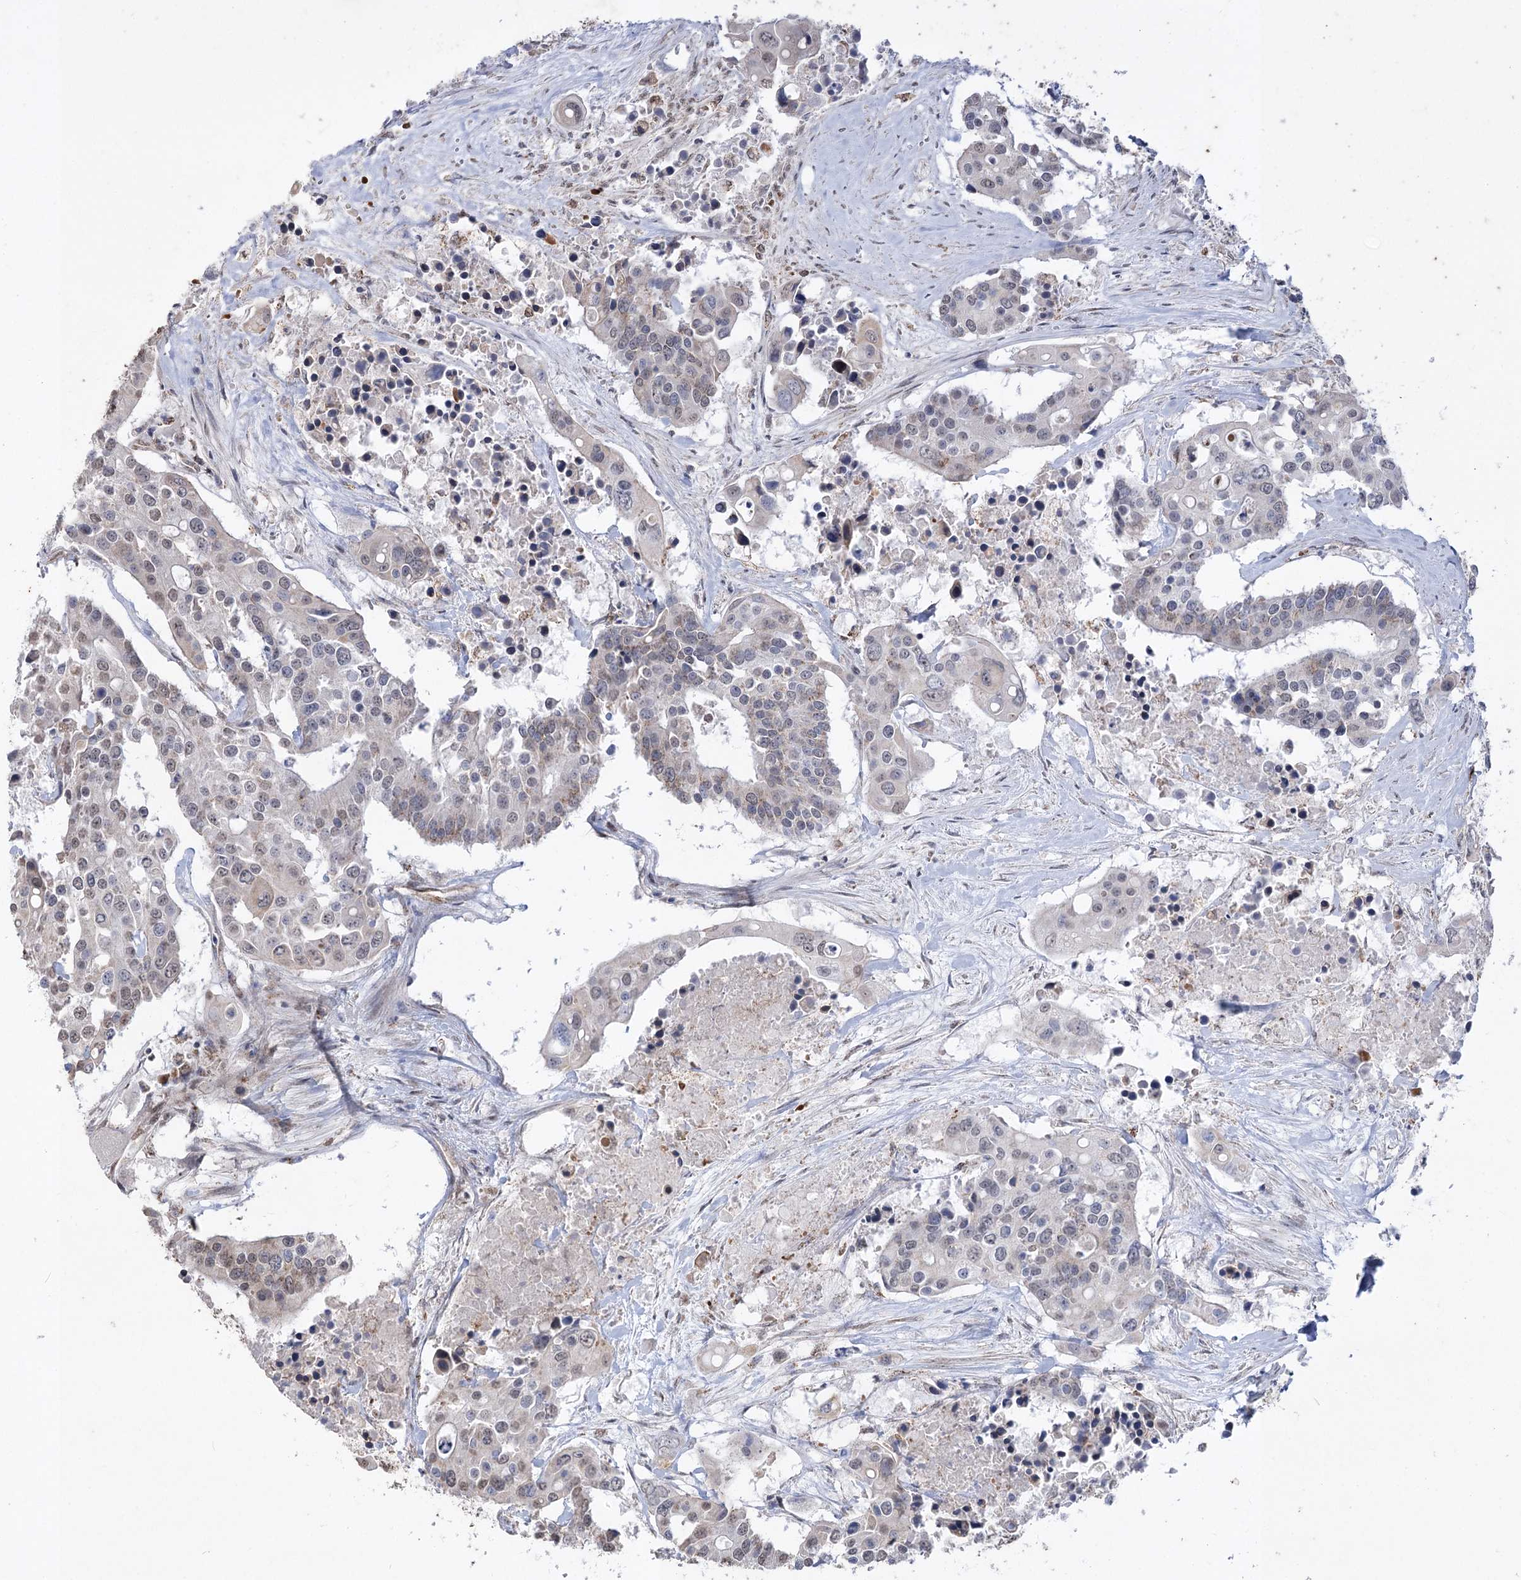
{"staining": {"intensity": "weak", "quantity": "<25%", "location": "cytoplasmic/membranous,nuclear"}, "tissue": "colorectal cancer", "cell_type": "Tumor cells", "image_type": "cancer", "snomed": [{"axis": "morphology", "description": "Adenocarcinoma, NOS"}, {"axis": "topography", "description": "Colon"}], "caption": "Photomicrograph shows no significant protein positivity in tumor cells of adenocarcinoma (colorectal).", "gene": "ZSCAN23", "patient": {"sex": "male", "age": 77}}